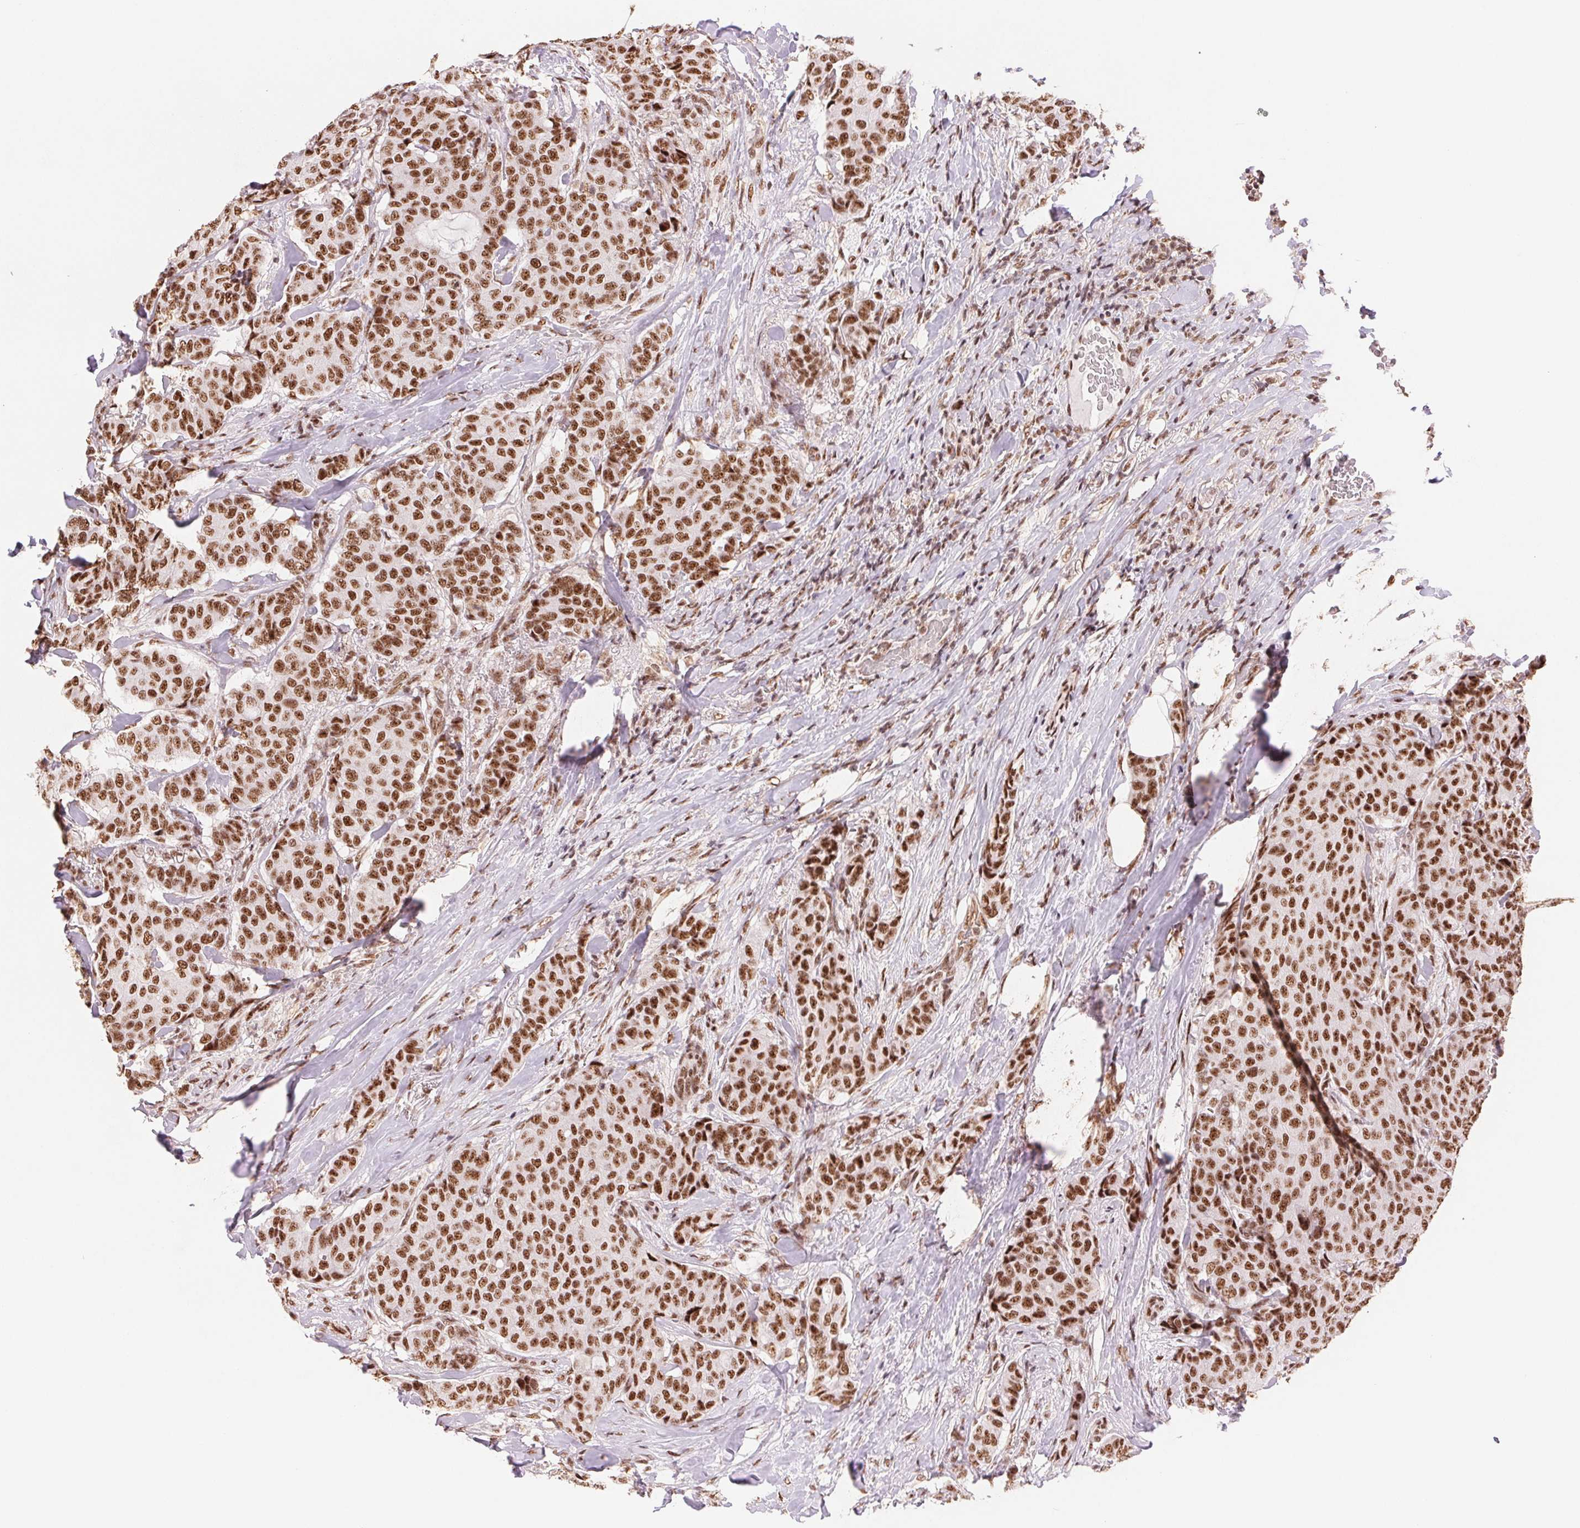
{"staining": {"intensity": "strong", "quantity": ">75%", "location": "nuclear"}, "tissue": "breast cancer", "cell_type": "Tumor cells", "image_type": "cancer", "snomed": [{"axis": "morphology", "description": "Duct carcinoma"}, {"axis": "topography", "description": "Breast"}], "caption": "Breast invasive ductal carcinoma tissue demonstrates strong nuclear positivity in approximately >75% of tumor cells, visualized by immunohistochemistry. Nuclei are stained in blue.", "gene": "SREK1", "patient": {"sex": "female", "age": 75}}